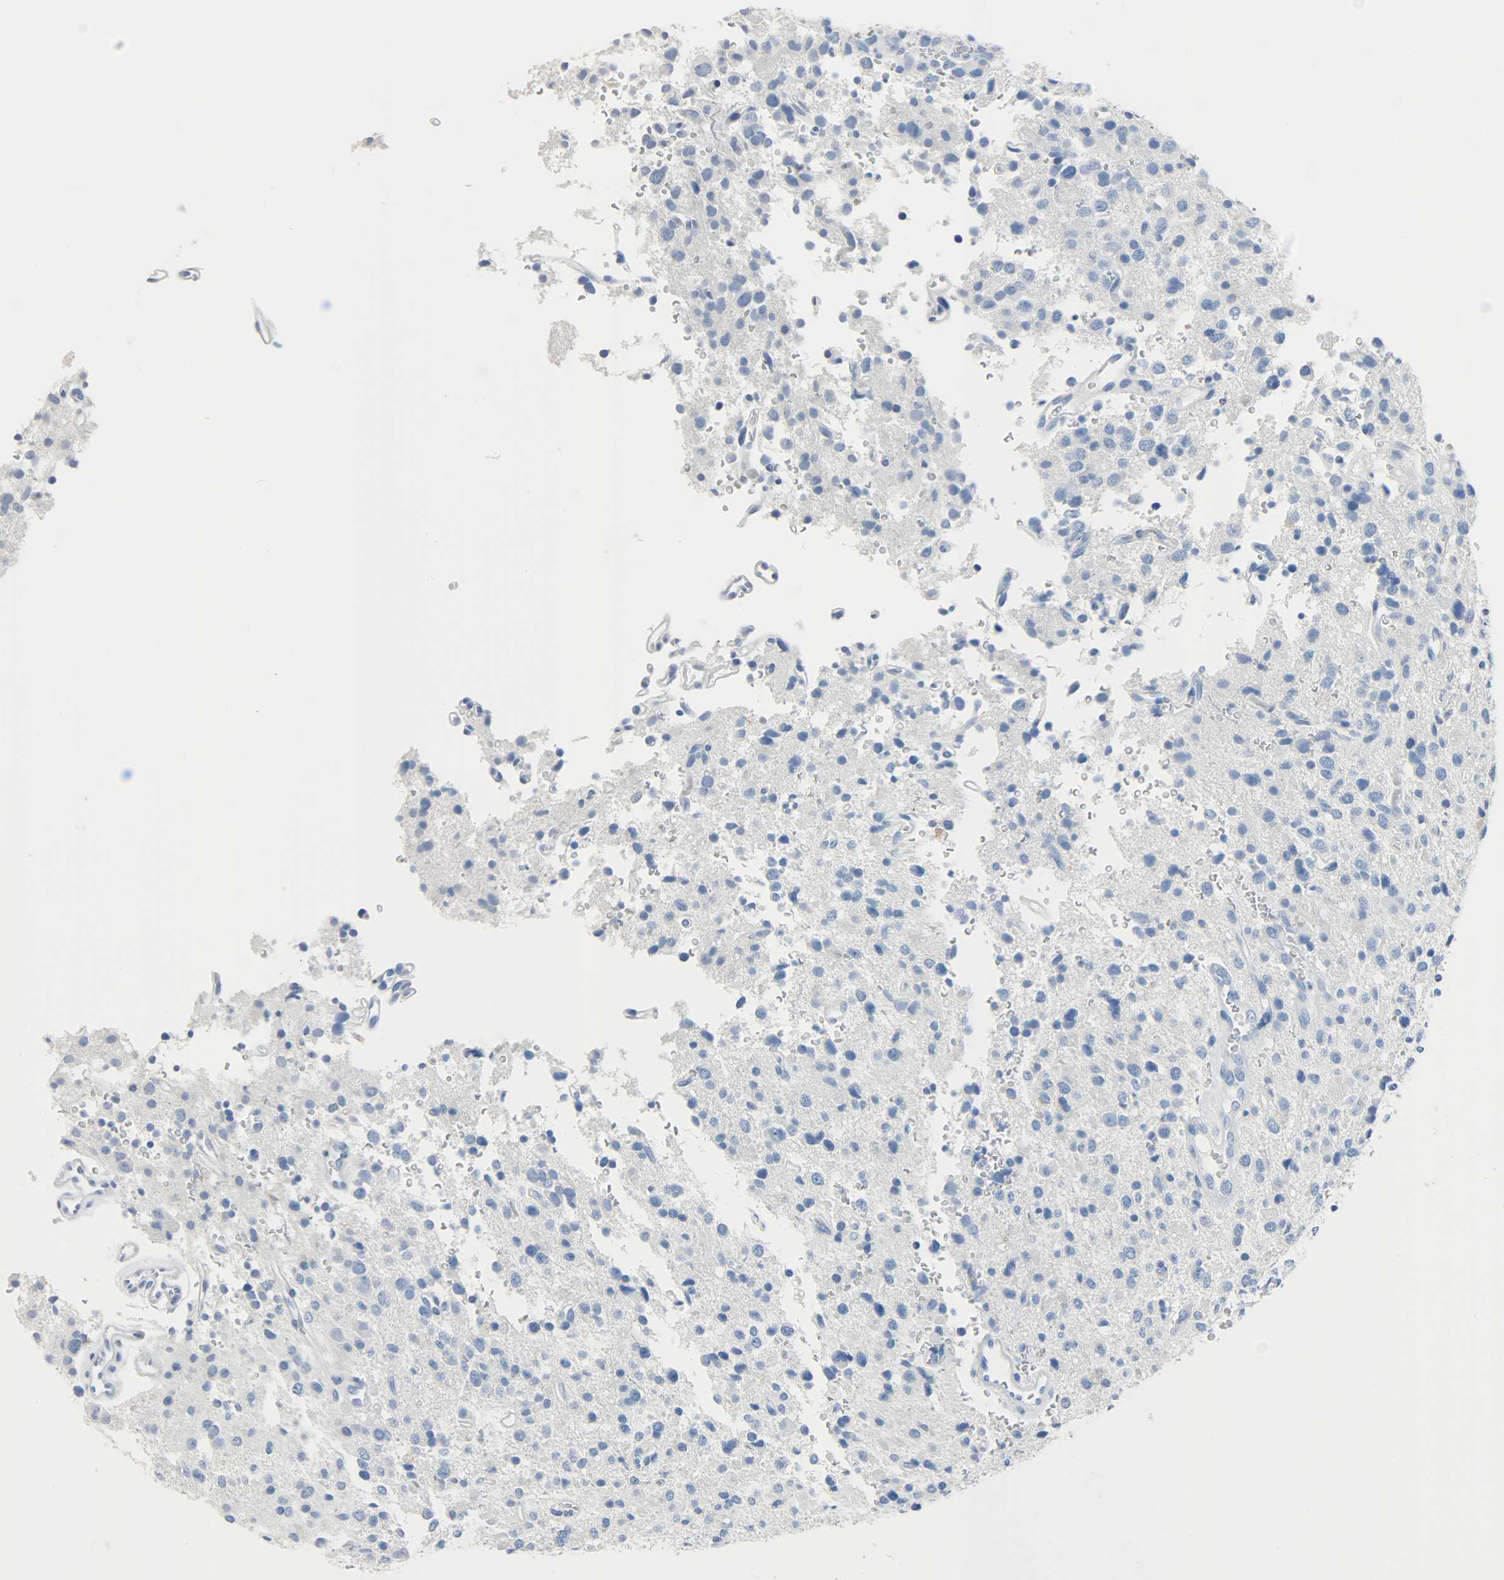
{"staining": {"intensity": "negative", "quantity": "none", "location": "none"}, "tissue": "glioma", "cell_type": "Tumor cells", "image_type": "cancer", "snomed": [{"axis": "morphology", "description": "Glioma, malignant, High grade"}, {"axis": "topography", "description": "Brain"}], "caption": "Photomicrograph shows no significant protein expression in tumor cells of glioma.", "gene": "CA3", "patient": {"sex": "male", "age": 47}}